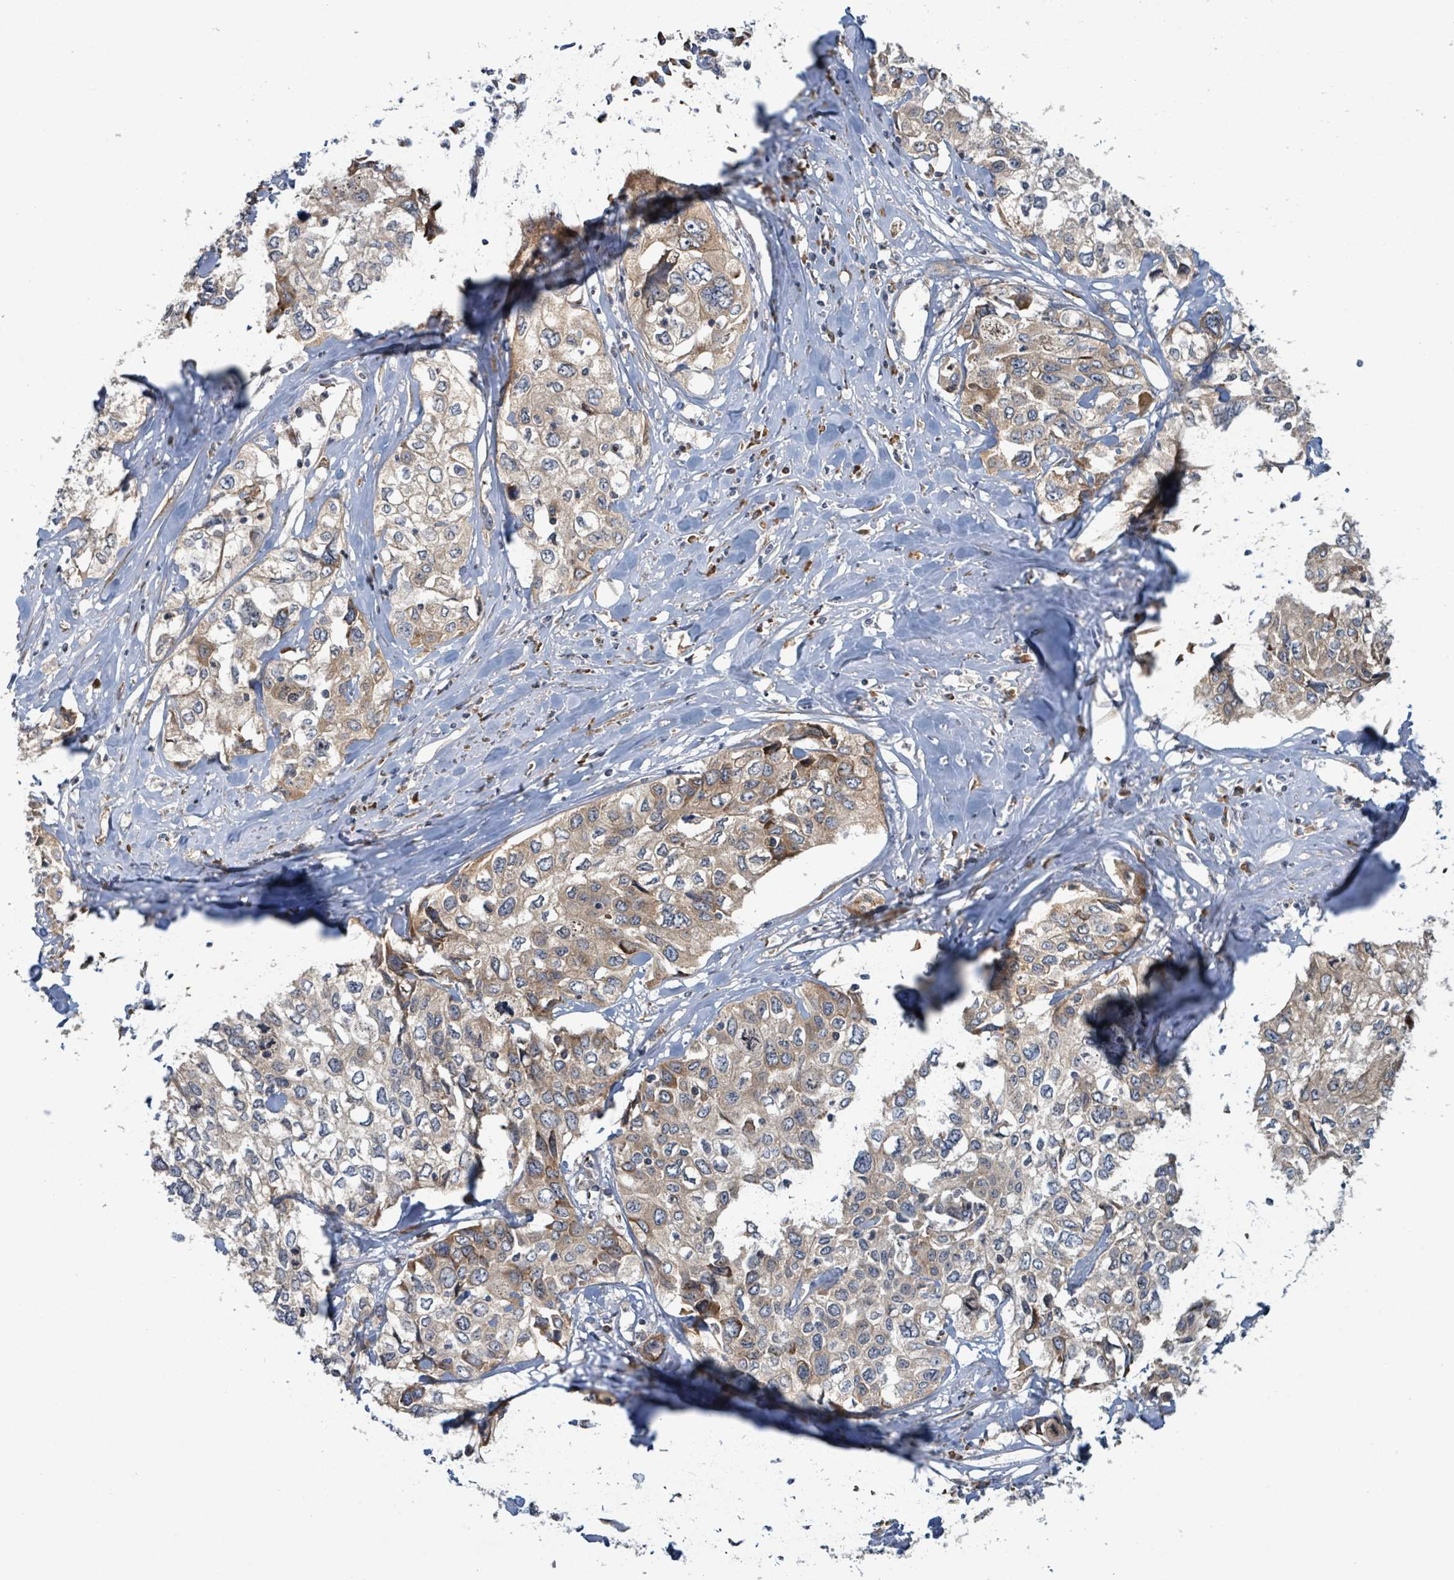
{"staining": {"intensity": "moderate", "quantity": "25%-75%", "location": "cytoplasmic/membranous"}, "tissue": "cervical cancer", "cell_type": "Tumor cells", "image_type": "cancer", "snomed": [{"axis": "morphology", "description": "Squamous cell carcinoma, NOS"}, {"axis": "topography", "description": "Cervix"}], "caption": "Cervical cancer was stained to show a protein in brown. There is medium levels of moderate cytoplasmic/membranous expression in about 25%-75% of tumor cells.", "gene": "OR51E1", "patient": {"sex": "female", "age": 31}}